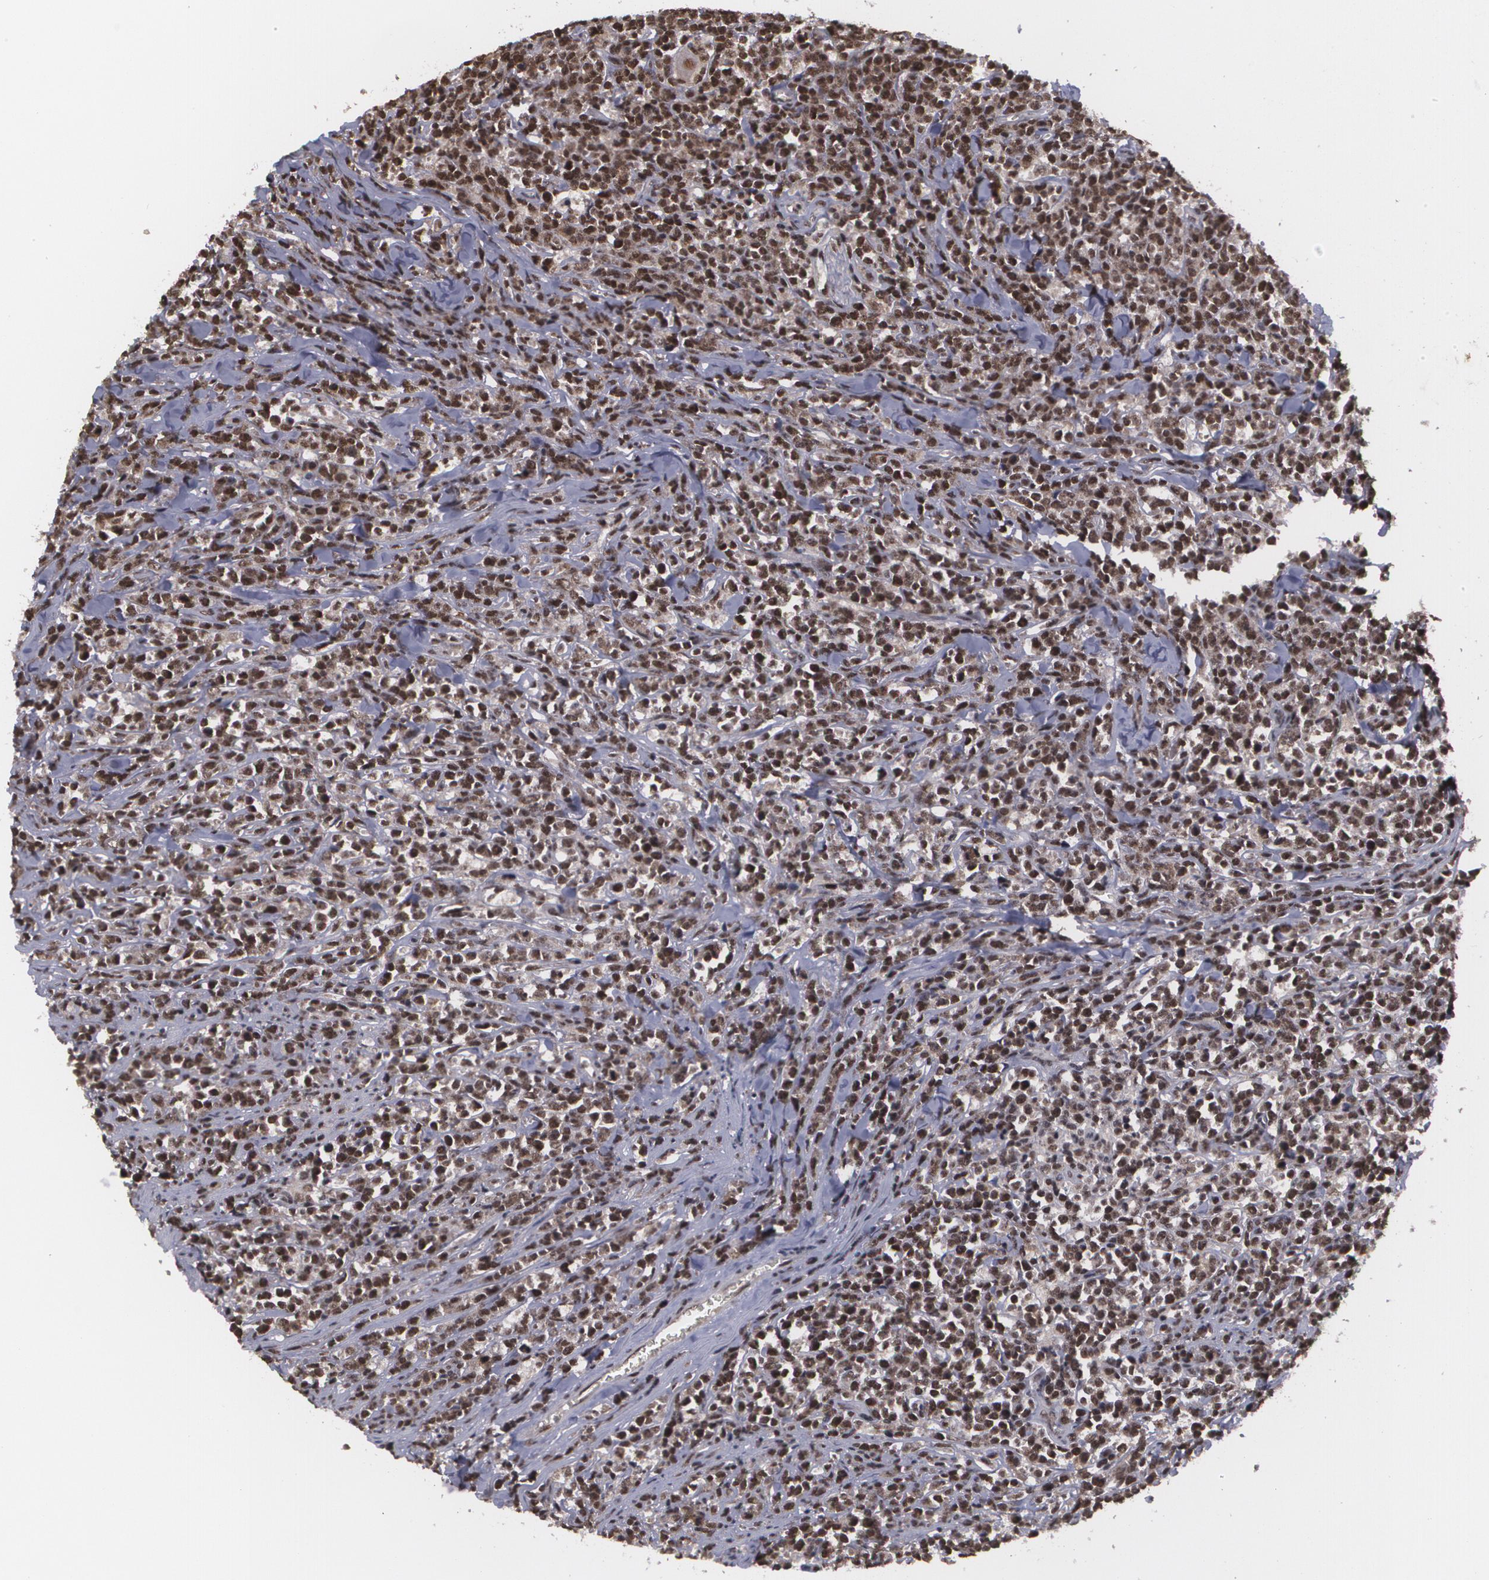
{"staining": {"intensity": "strong", "quantity": ">75%", "location": "nuclear"}, "tissue": "lymphoma", "cell_type": "Tumor cells", "image_type": "cancer", "snomed": [{"axis": "morphology", "description": "Malignant lymphoma, non-Hodgkin's type, High grade"}, {"axis": "topography", "description": "Small intestine"}, {"axis": "topography", "description": "Colon"}], "caption": "The micrograph displays a brown stain indicating the presence of a protein in the nuclear of tumor cells in lymphoma.", "gene": "RXRB", "patient": {"sex": "male", "age": 8}}